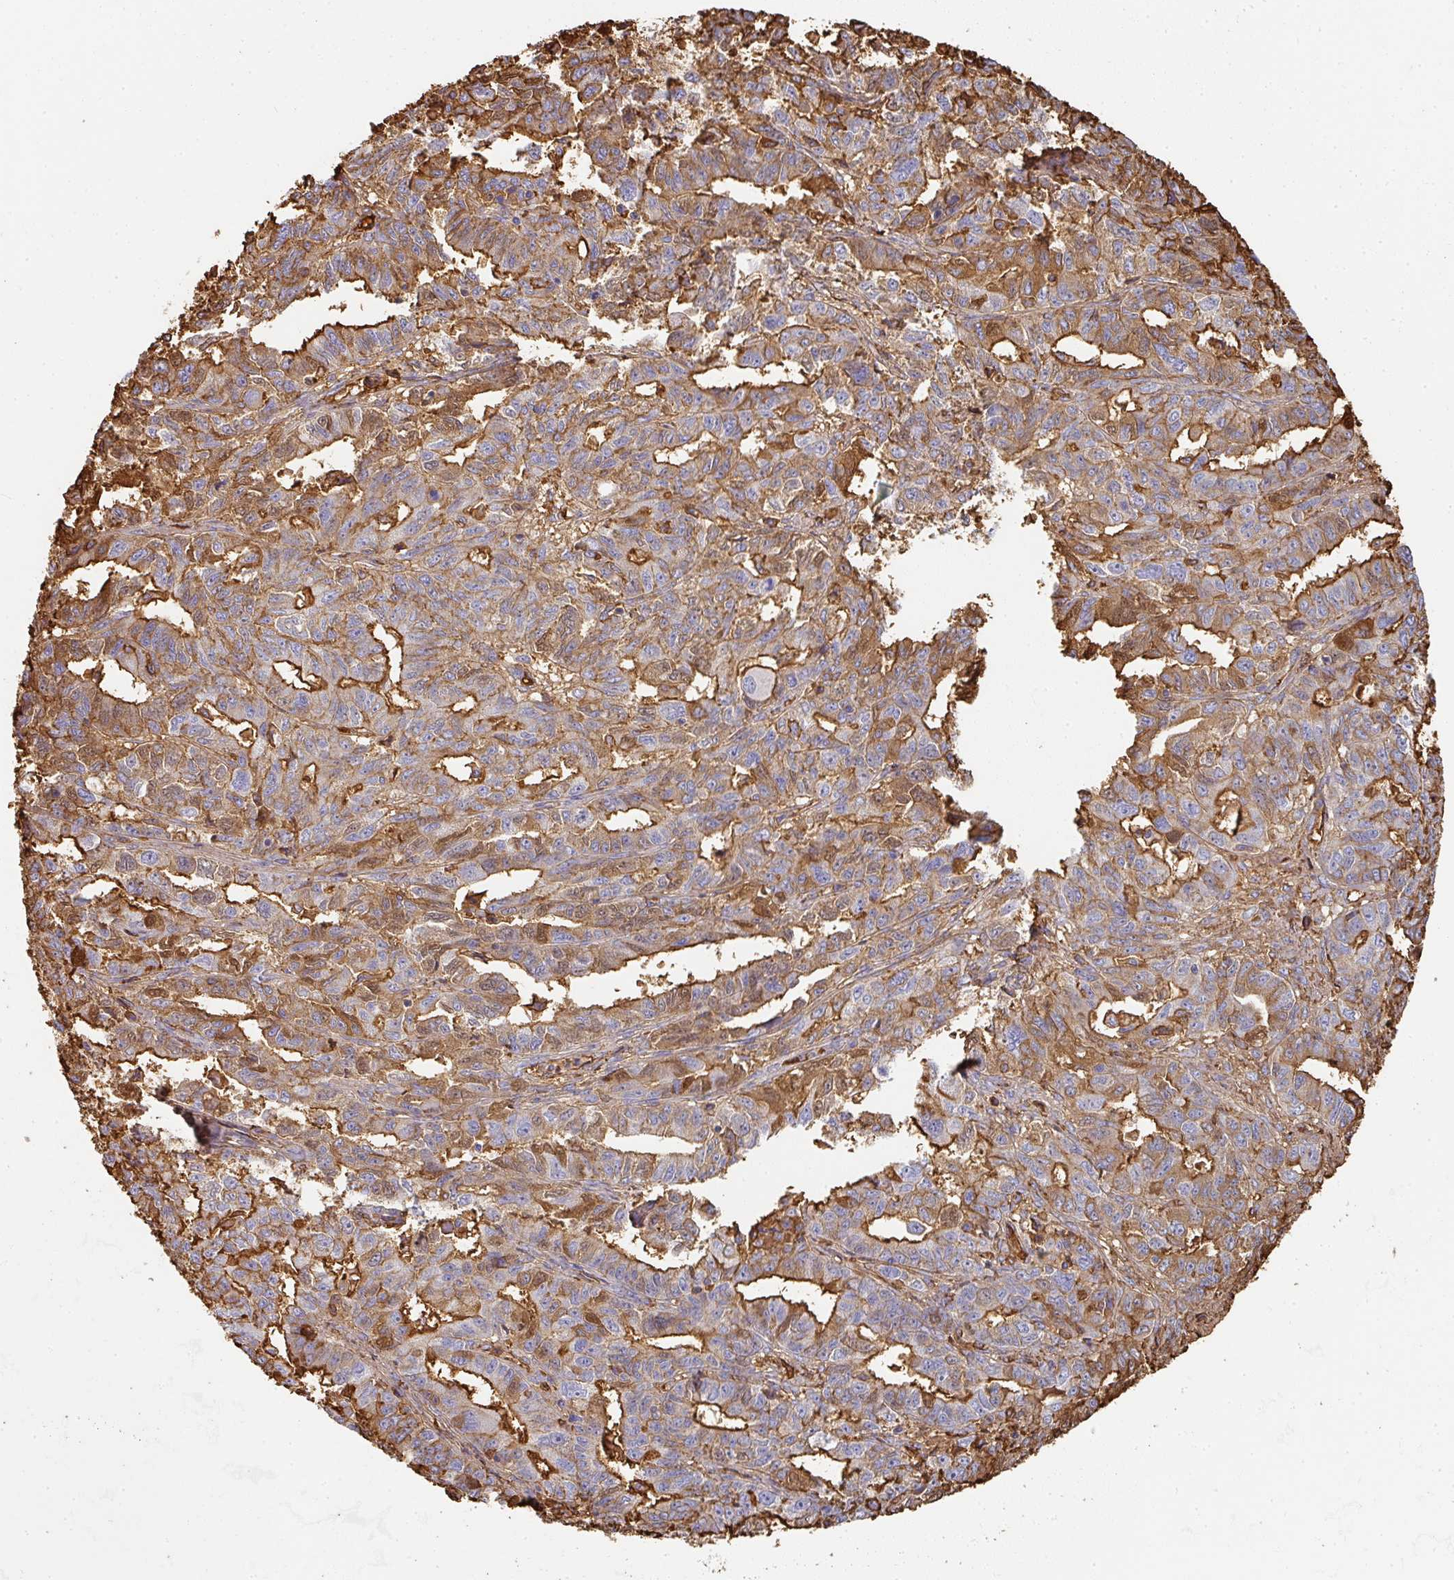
{"staining": {"intensity": "moderate", "quantity": ">75%", "location": "cytoplasmic/membranous,nuclear"}, "tissue": "ovarian cancer", "cell_type": "Tumor cells", "image_type": "cancer", "snomed": [{"axis": "morphology", "description": "Adenocarcinoma, NOS"}, {"axis": "morphology", "description": "Carcinoma, endometroid"}, {"axis": "topography", "description": "Ovary"}], "caption": "A photomicrograph of human ovarian adenocarcinoma stained for a protein reveals moderate cytoplasmic/membranous and nuclear brown staining in tumor cells.", "gene": "ALB", "patient": {"sex": "female", "age": 72}}